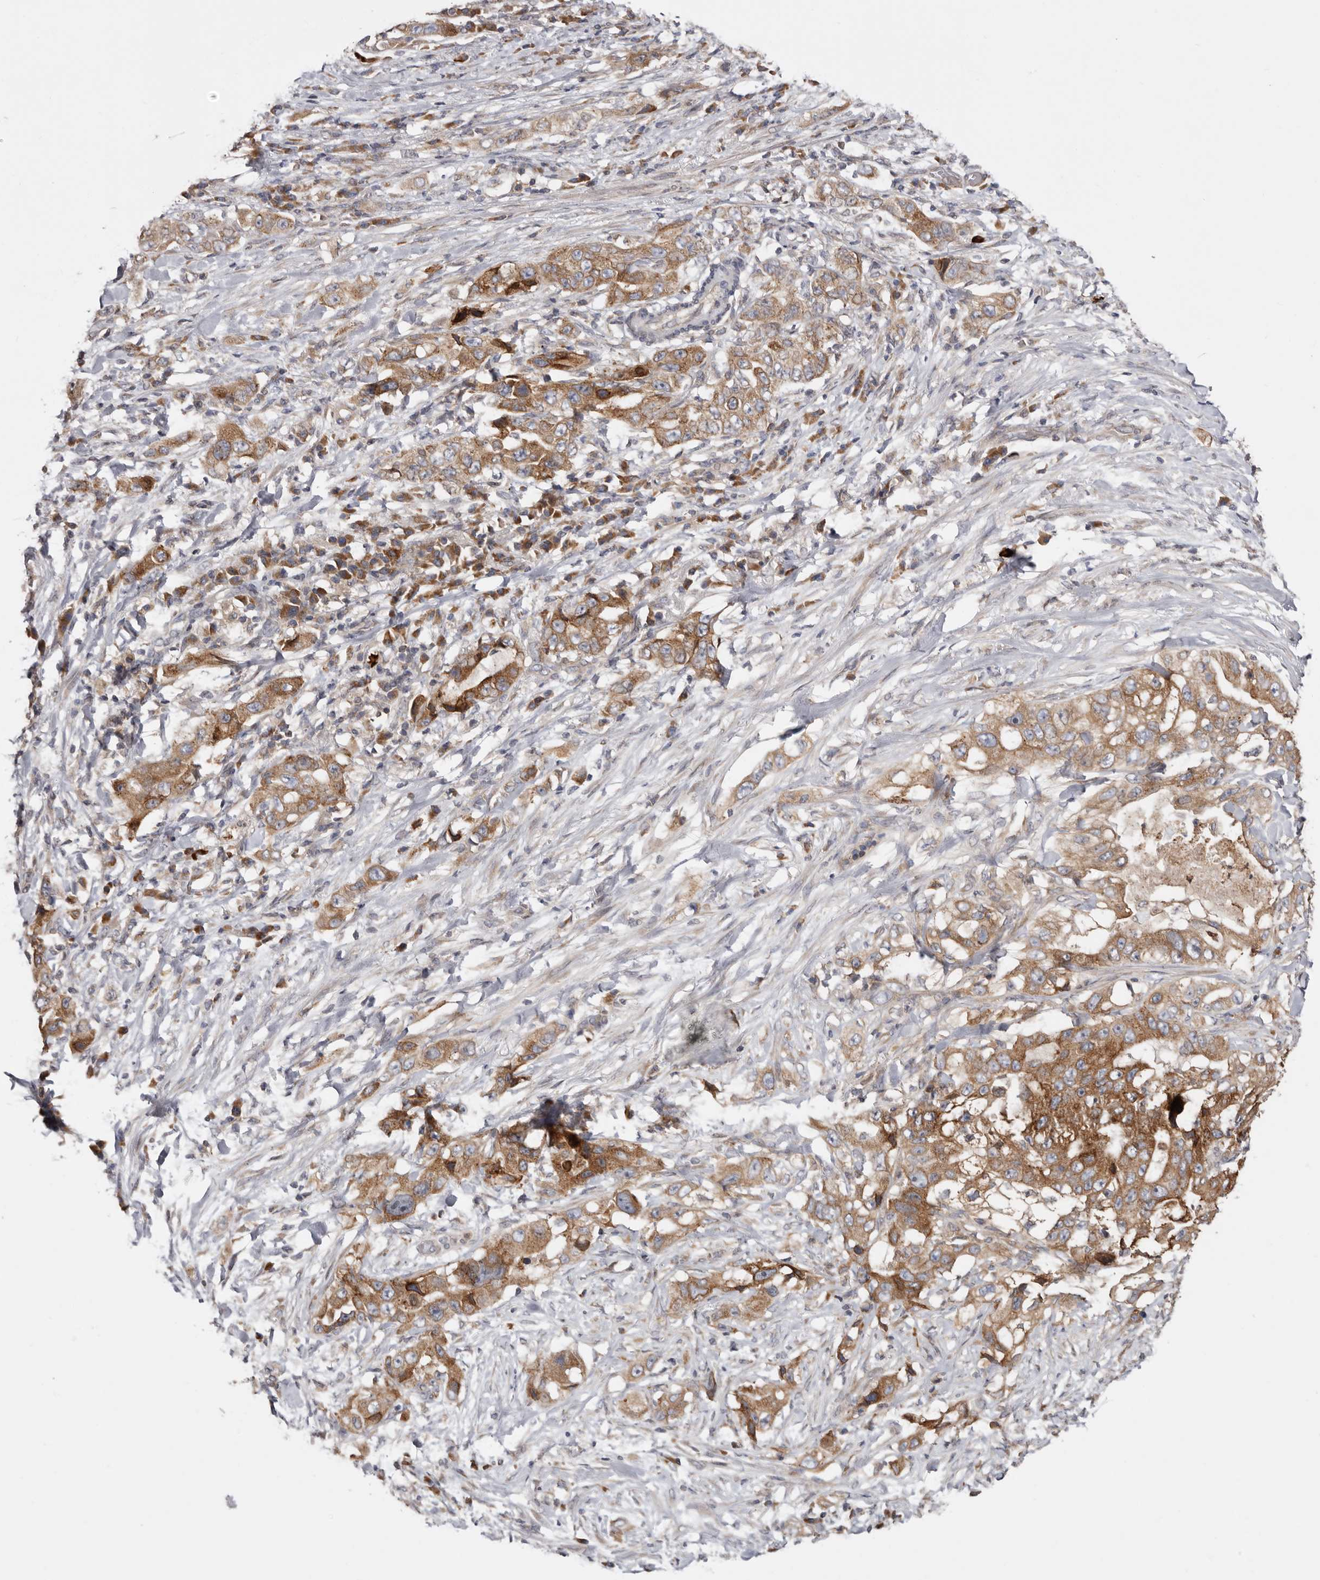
{"staining": {"intensity": "moderate", "quantity": ">75%", "location": "cytoplasmic/membranous"}, "tissue": "lung cancer", "cell_type": "Tumor cells", "image_type": "cancer", "snomed": [{"axis": "morphology", "description": "Adenocarcinoma, NOS"}, {"axis": "topography", "description": "Lung"}], "caption": "An image of adenocarcinoma (lung) stained for a protein exhibits moderate cytoplasmic/membranous brown staining in tumor cells. The staining was performed using DAB (3,3'-diaminobenzidine) to visualize the protein expression in brown, while the nuclei were stained in blue with hematoxylin (Magnification: 20x).", "gene": "TMUB1", "patient": {"sex": "female", "age": 51}}